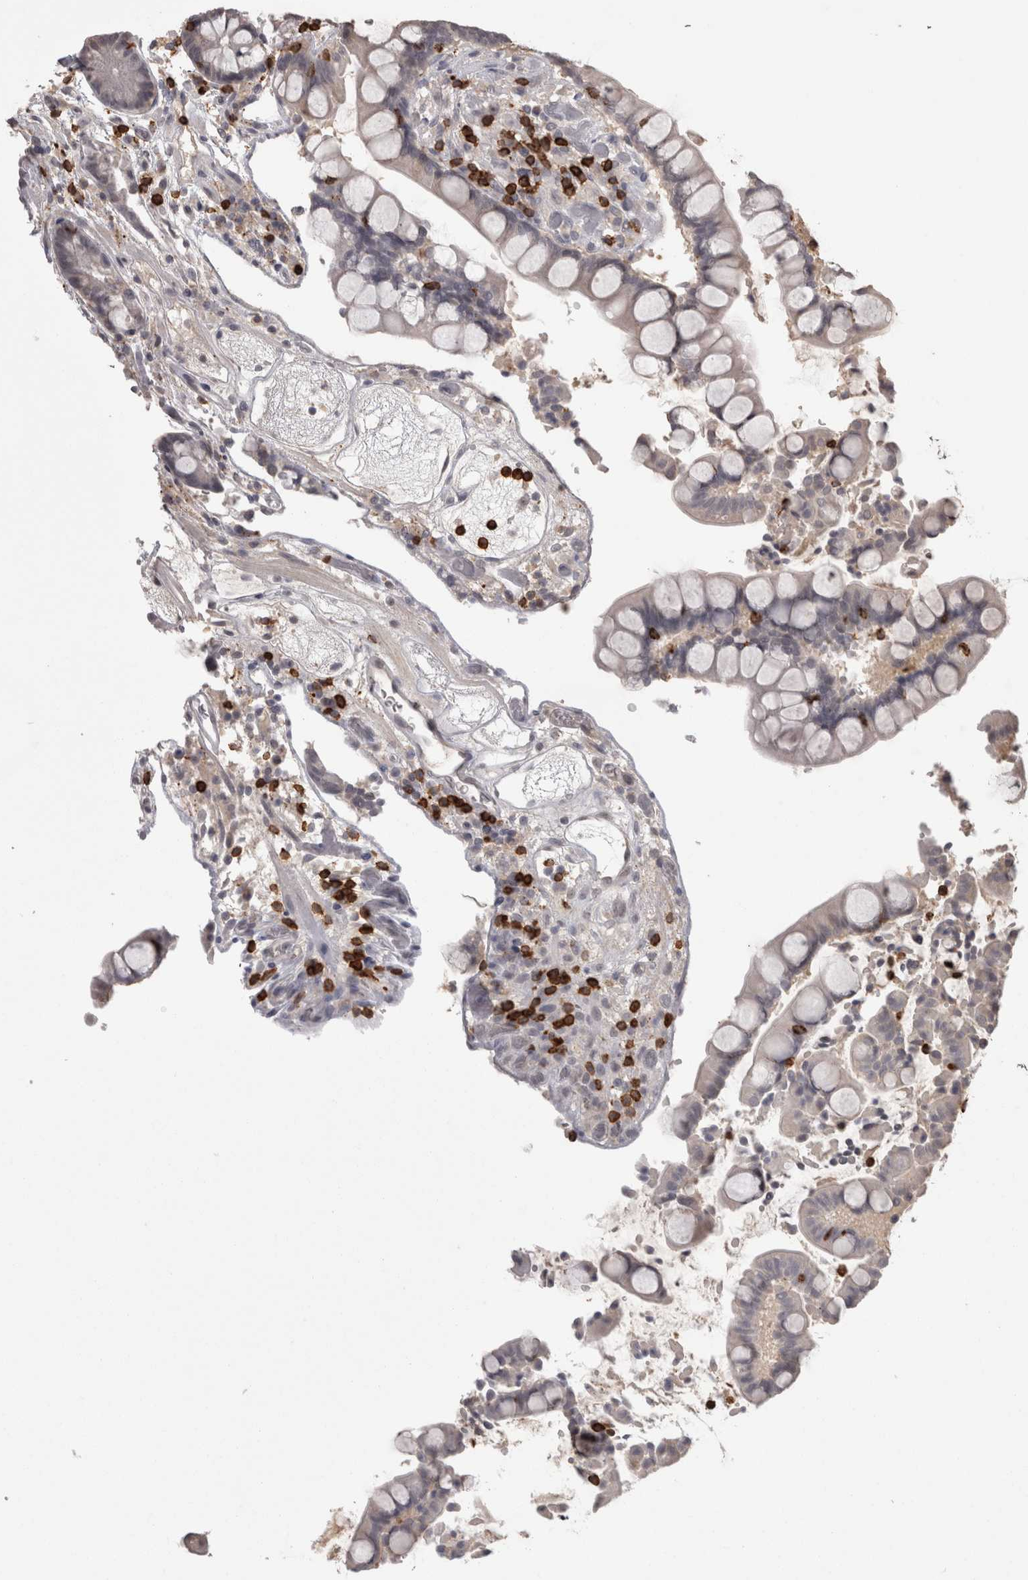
{"staining": {"intensity": "weak", "quantity": "25%-75%", "location": "cytoplasmic/membranous"}, "tissue": "colon", "cell_type": "Endothelial cells", "image_type": "normal", "snomed": [{"axis": "morphology", "description": "Normal tissue, NOS"}, {"axis": "topography", "description": "Colon"}], "caption": "Immunohistochemical staining of benign colon demonstrates 25%-75% levels of weak cytoplasmic/membranous protein expression in approximately 25%-75% of endothelial cells. (IHC, brightfield microscopy, high magnification).", "gene": "SKAP1", "patient": {"sex": "male", "age": 73}}